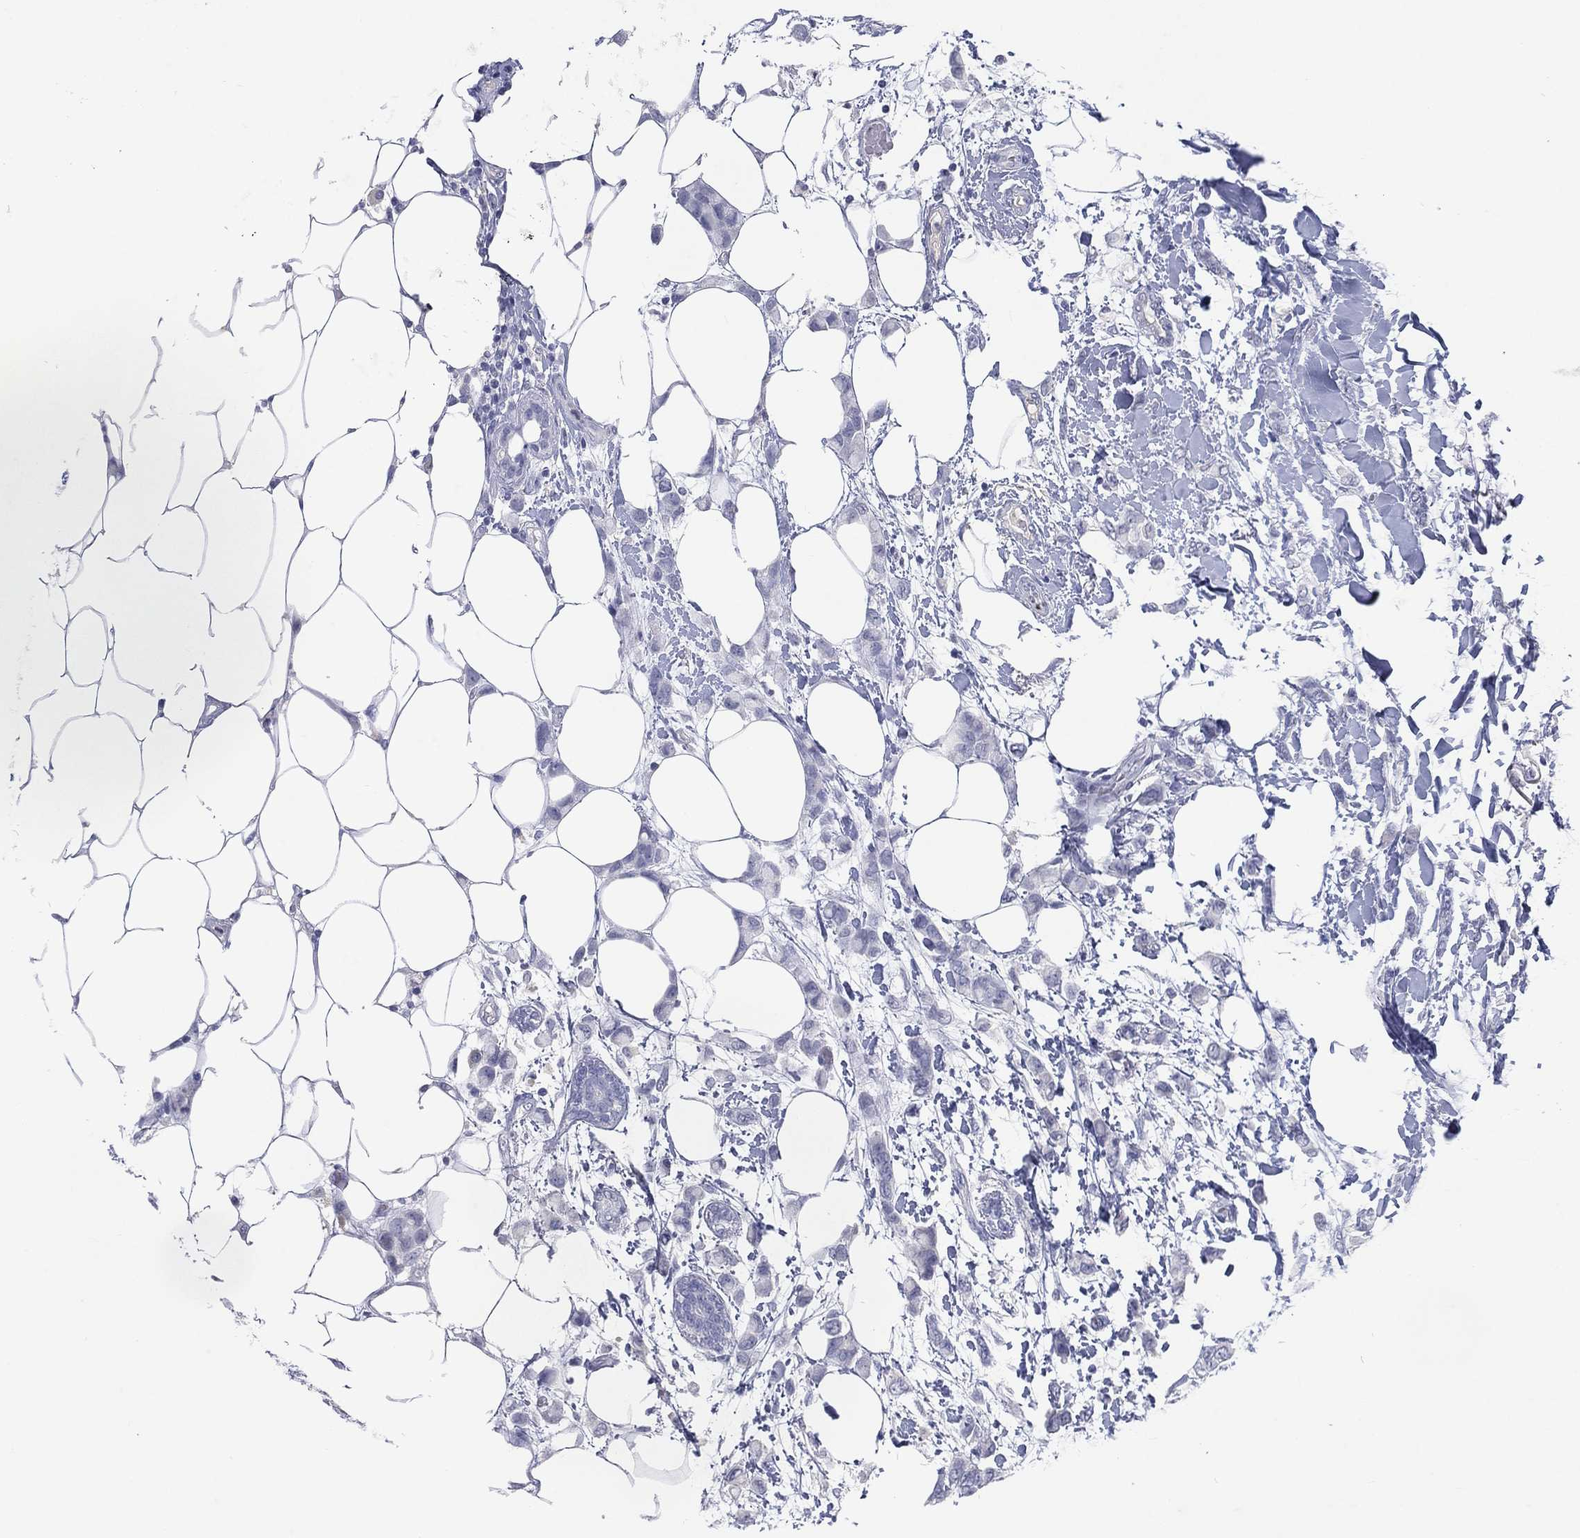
{"staining": {"intensity": "negative", "quantity": "none", "location": "none"}, "tissue": "breast cancer", "cell_type": "Tumor cells", "image_type": "cancer", "snomed": [{"axis": "morphology", "description": "Lobular carcinoma"}, {"axis": "topography", "description": "Breast"}], "caption": "The micrograph displays no staining of tumor cells in lobular carcinoma (breast).", "gene": "KRT35", "patient": {"sex": "female", "age": 66}}